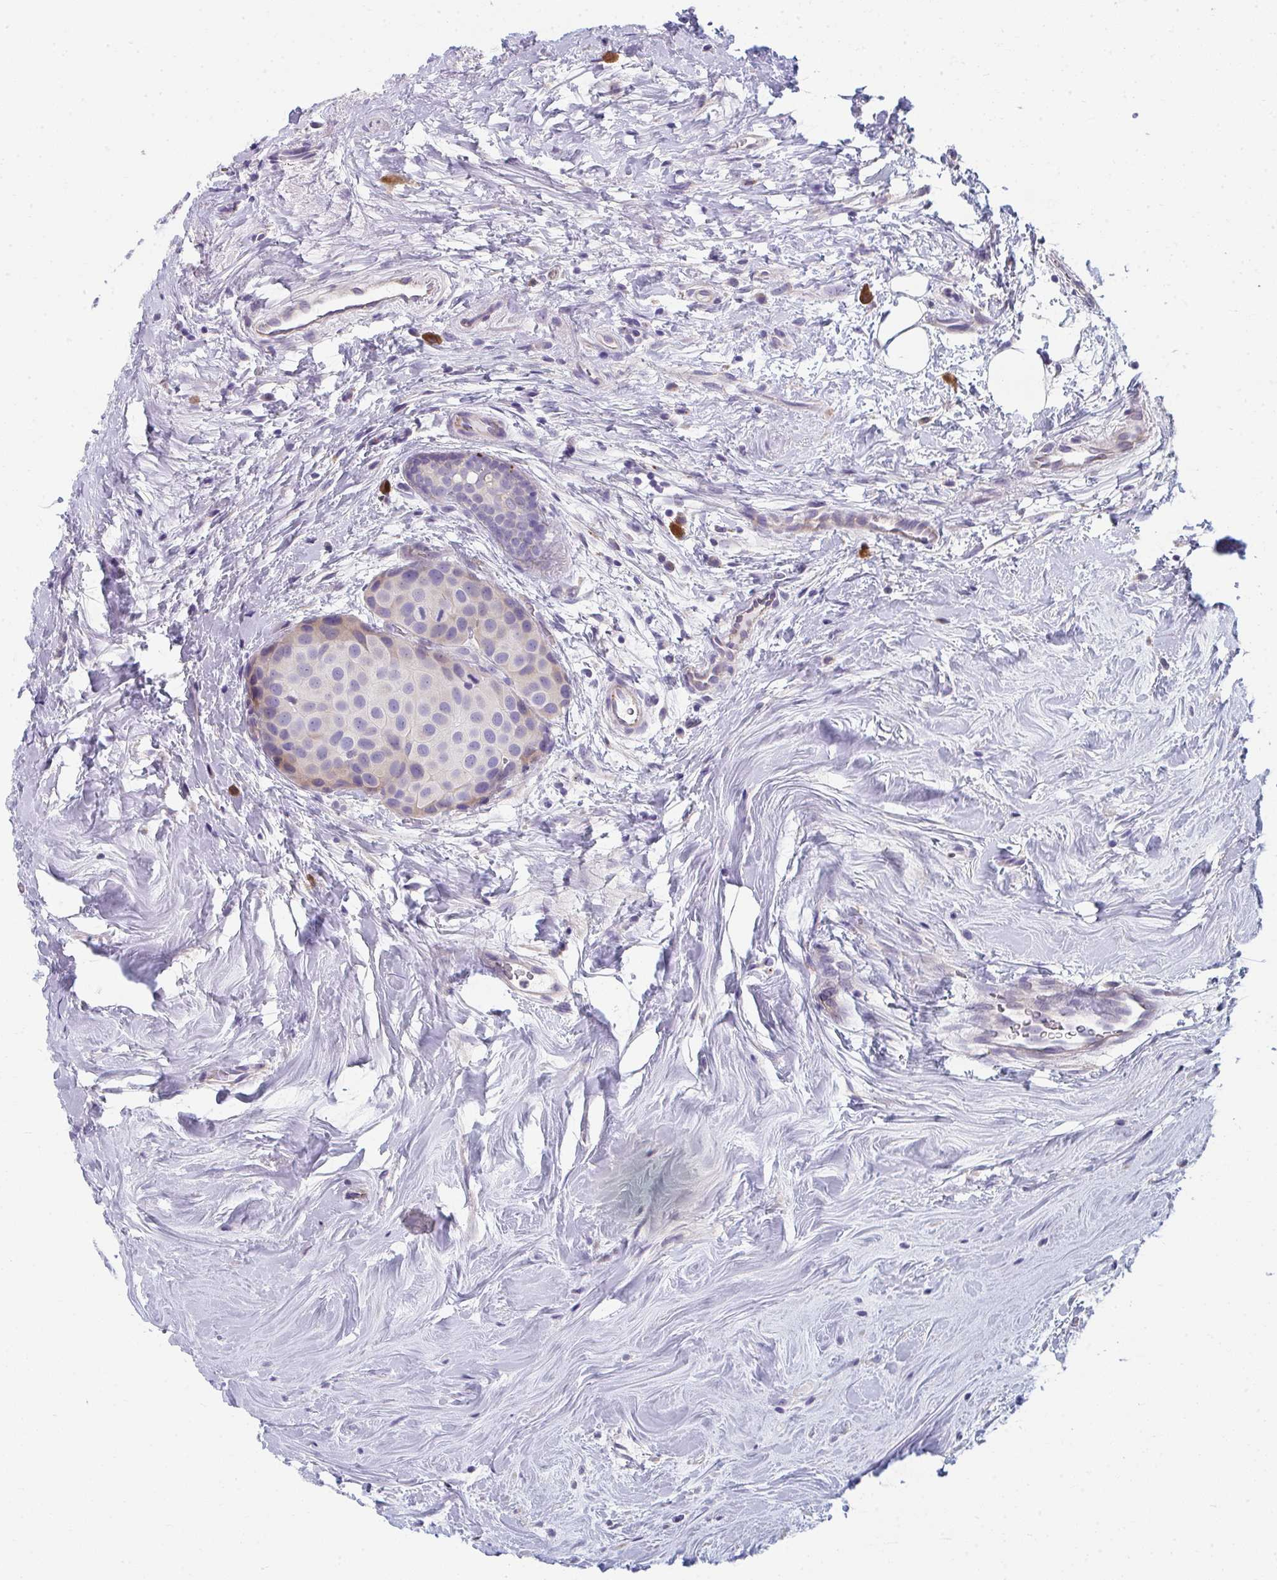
{"staining": {"intensity": "negative", "quantity": "none", "location": "none"}, "tissue": "breast cancer", "cell_type": "Tumor cells", "image_type": "cancer", "snomed": [{"axis": "morphology", "description": "Duct carcinoma"}, {"axis": "topography", "description": "Breast"}], "caption": "This is an immunohistochemistry micrograph of human breast intraductal carcinoma. There is no staining in tumor cells.", "gene": "EIF1AD", "patient": {"sex": "female", "age": 70}}